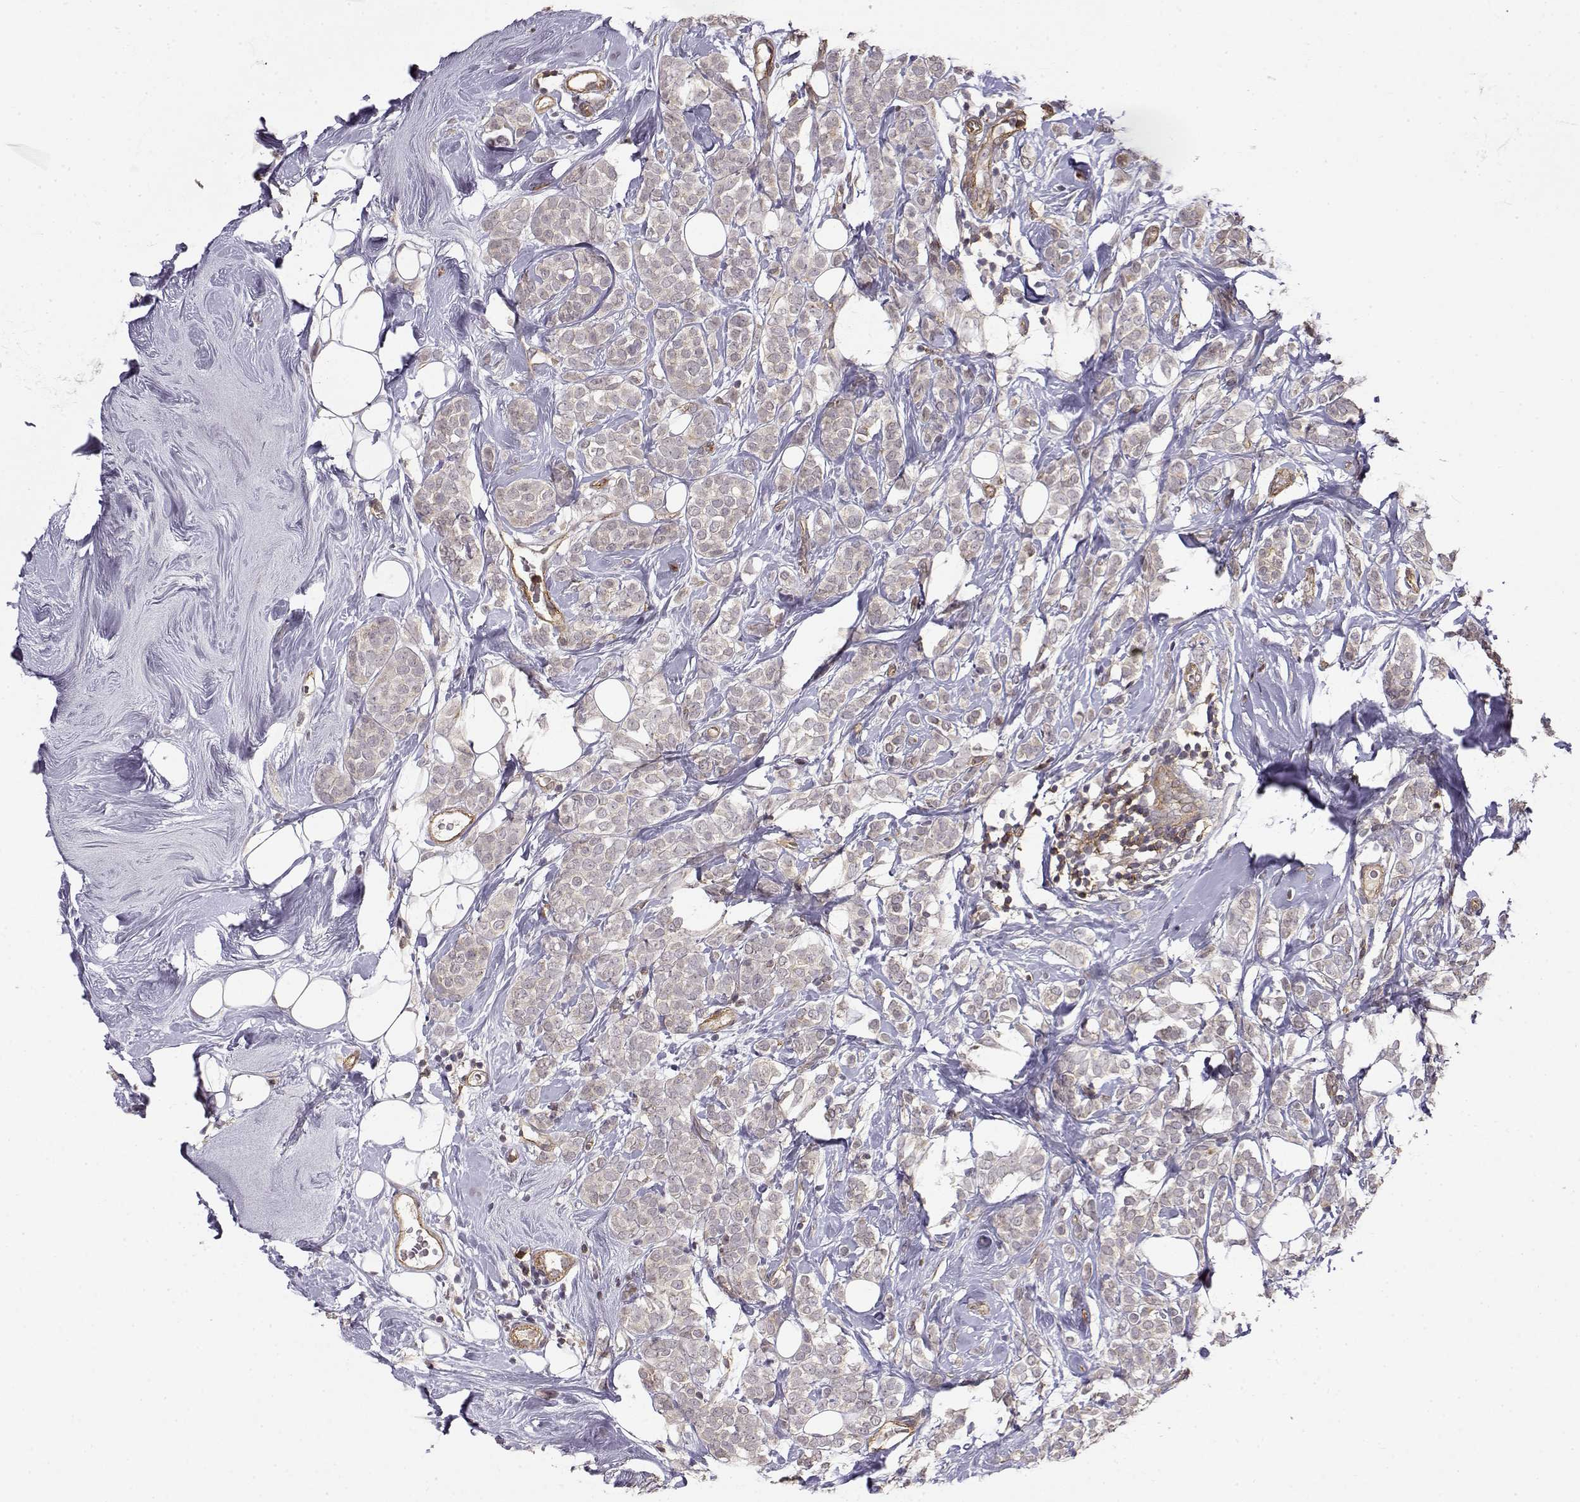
{"staining": {"intensity": "negative", "quantity": "none", "location": "none"}, "tissue": "breast cancer", "cell_type": "Tumor cells", "image_type": "cancer", "snomed": [{"axis": "morphology", "description": "Lobular carcinoma"}, {"axis": "topography", "description": "Breast"}], "caption": "Immunohistochemical staining of human breast lobular carcinoma demonstrates no significant positivity in tumor cells. (DAB (3,3'-diaminobenzidine) IHC visualized using brightfield microscopy, high magnification).", "gene": "IFITM1", "patient": {"sex": "female", "age": 49}}